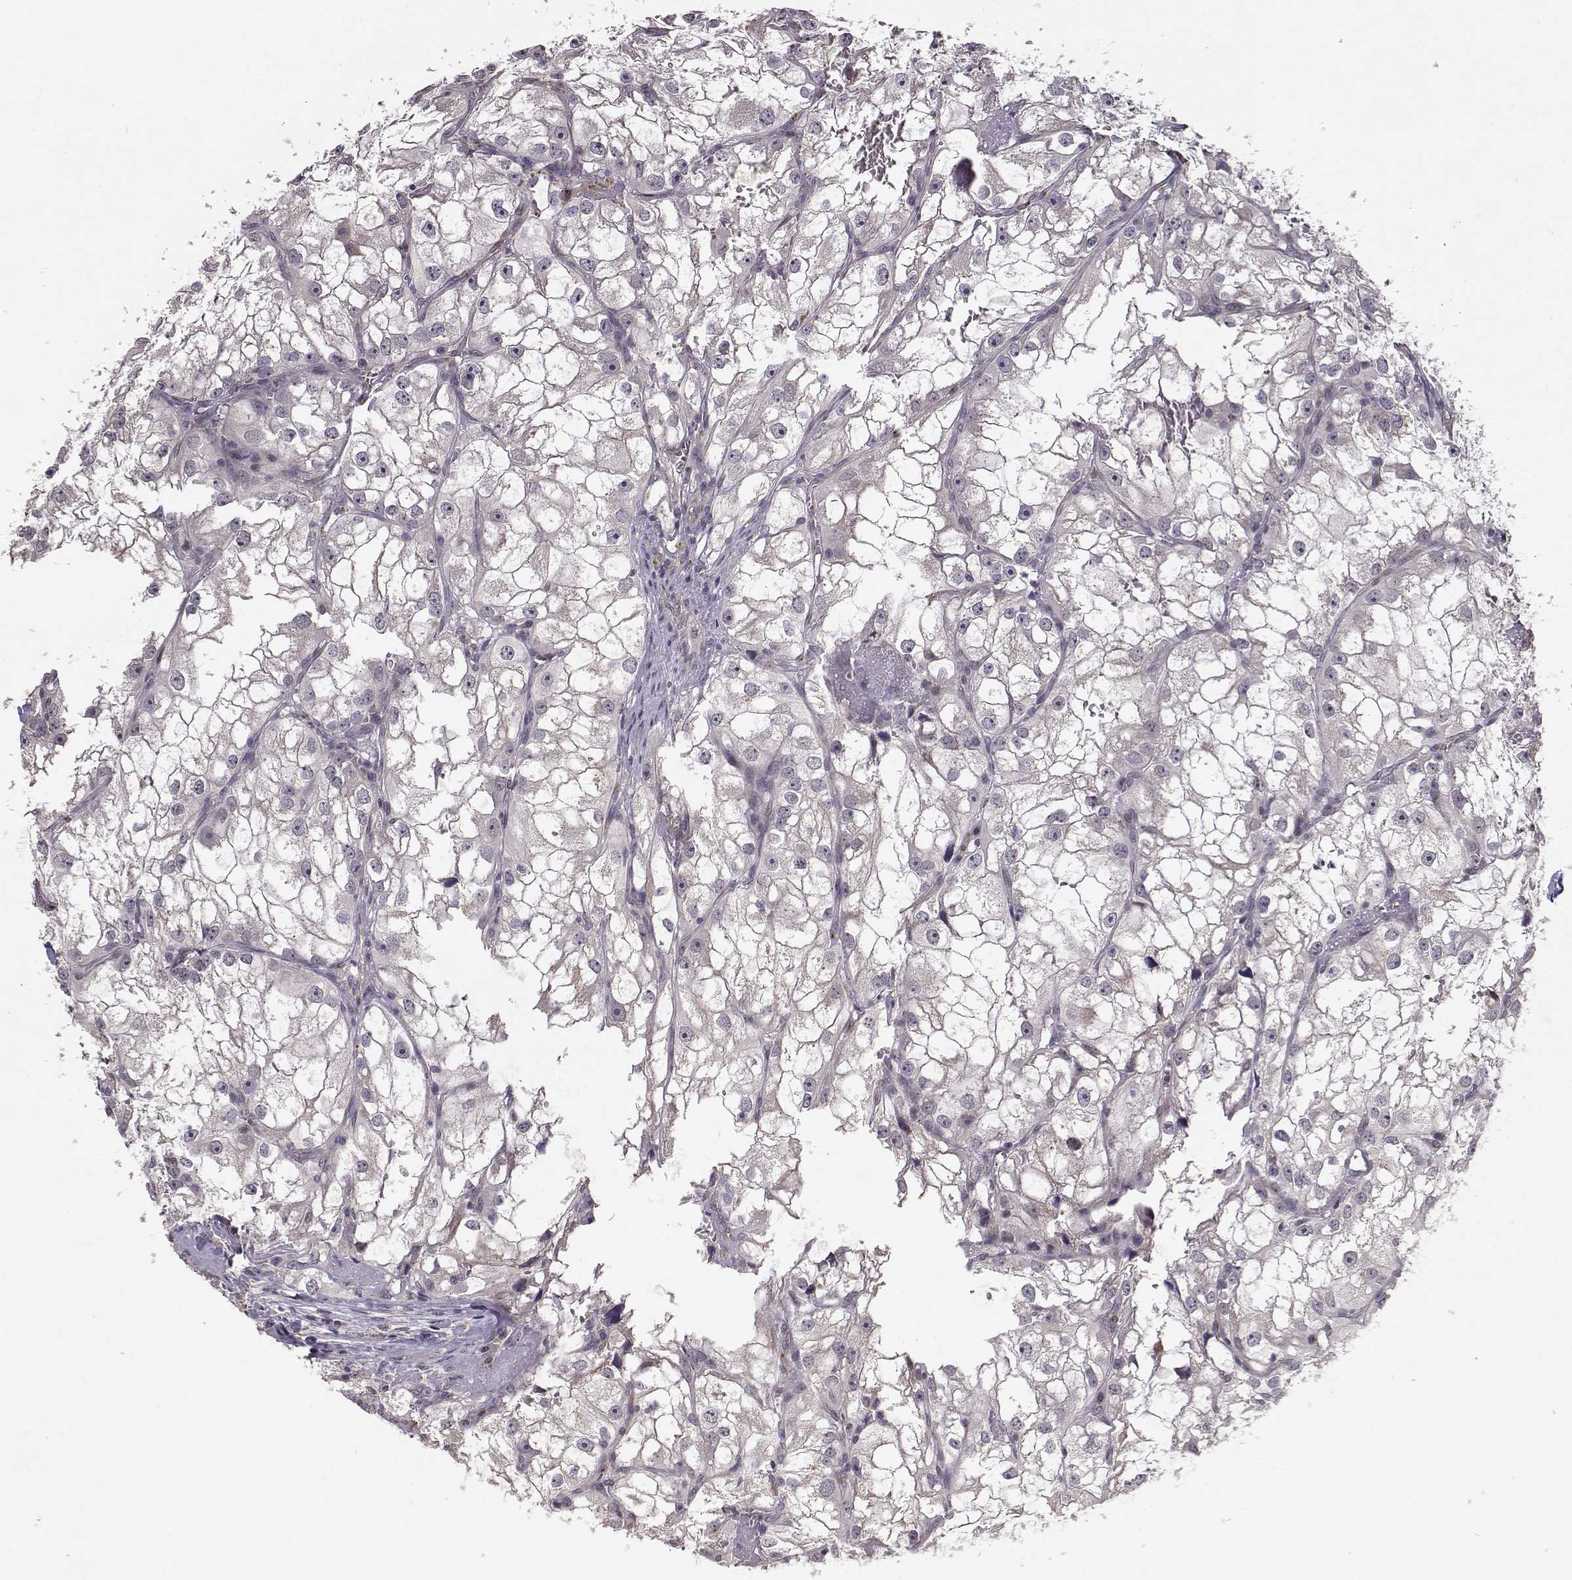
{"staining": {"intensity": "negative", "quantity": "none", "location": "none"}, "tissue": "renal cancer", "cell_type": "Tumor cells", "image_type": "cancer", "snomed": [{"axis": "morphology", "description": "Adenocarcinoma, NOS"}, {"axis": "topography", "description": "Kidney"}], "caption": "IHC histopathology image of human renal cancer (adenocarcinoma) stained for a protein (brown), which demonstrates no expression in tumor cells.", "gene": "IFITM1", "patient": {"sex": "male", "age": 59}}